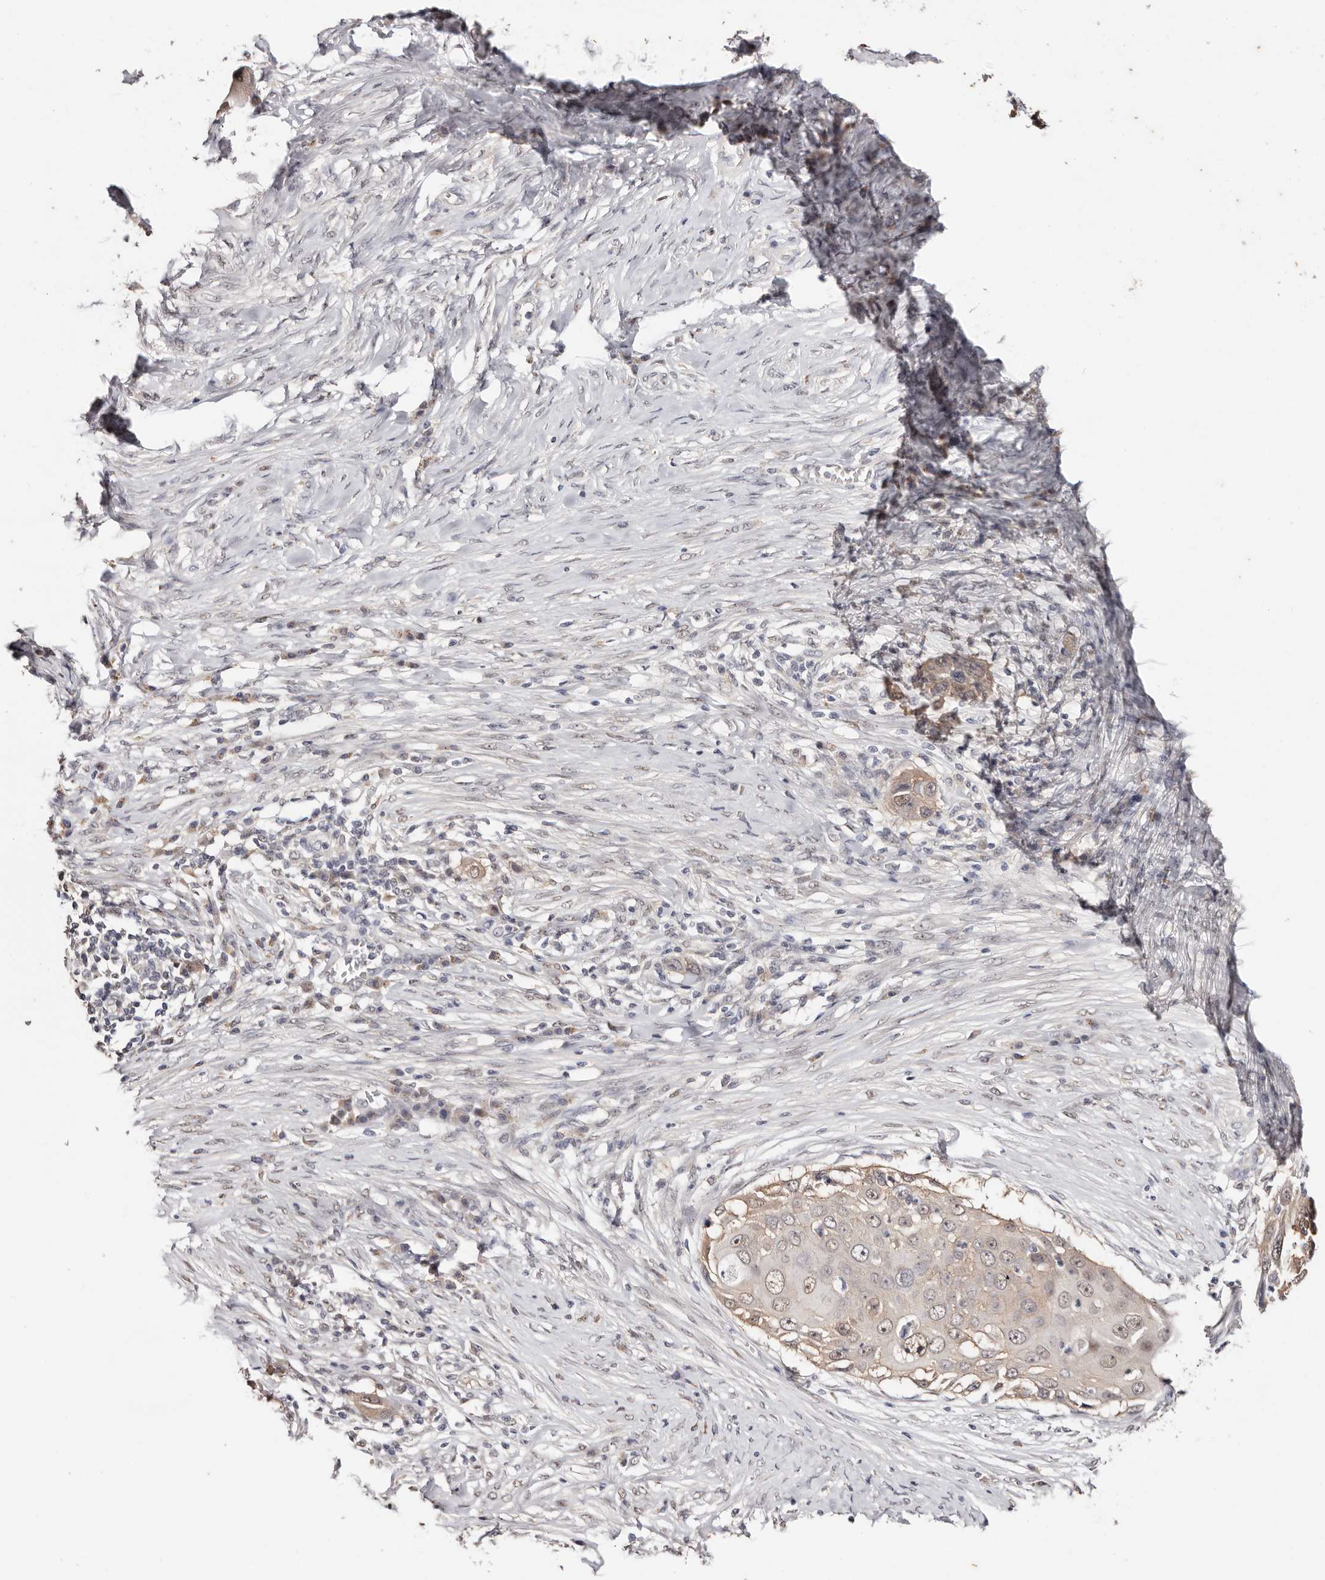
{"staining": {"intensity": "weak", "quantity": ">75%", "location": "cytoplasmic/membranous,nuclear"}, "tissue": "skin cancer", "cell_type": "Tumor cells", "image_type": "cancer", "snomed": [{"axis": "morphology", "description": "Squamous cell carcinoma, NOS"}, {"axis": "topography", "description": "Skin"}], "caption": "An immunohistochemistry image of tumor tissue is shown. Protein staining in brown labels weak cytoplasmic/membranous and nuclear positivity in skin squamous cell carcinoma within tumor cells.", "gene": "TYW3", "patient": {"sex": "female", "age": 44}}